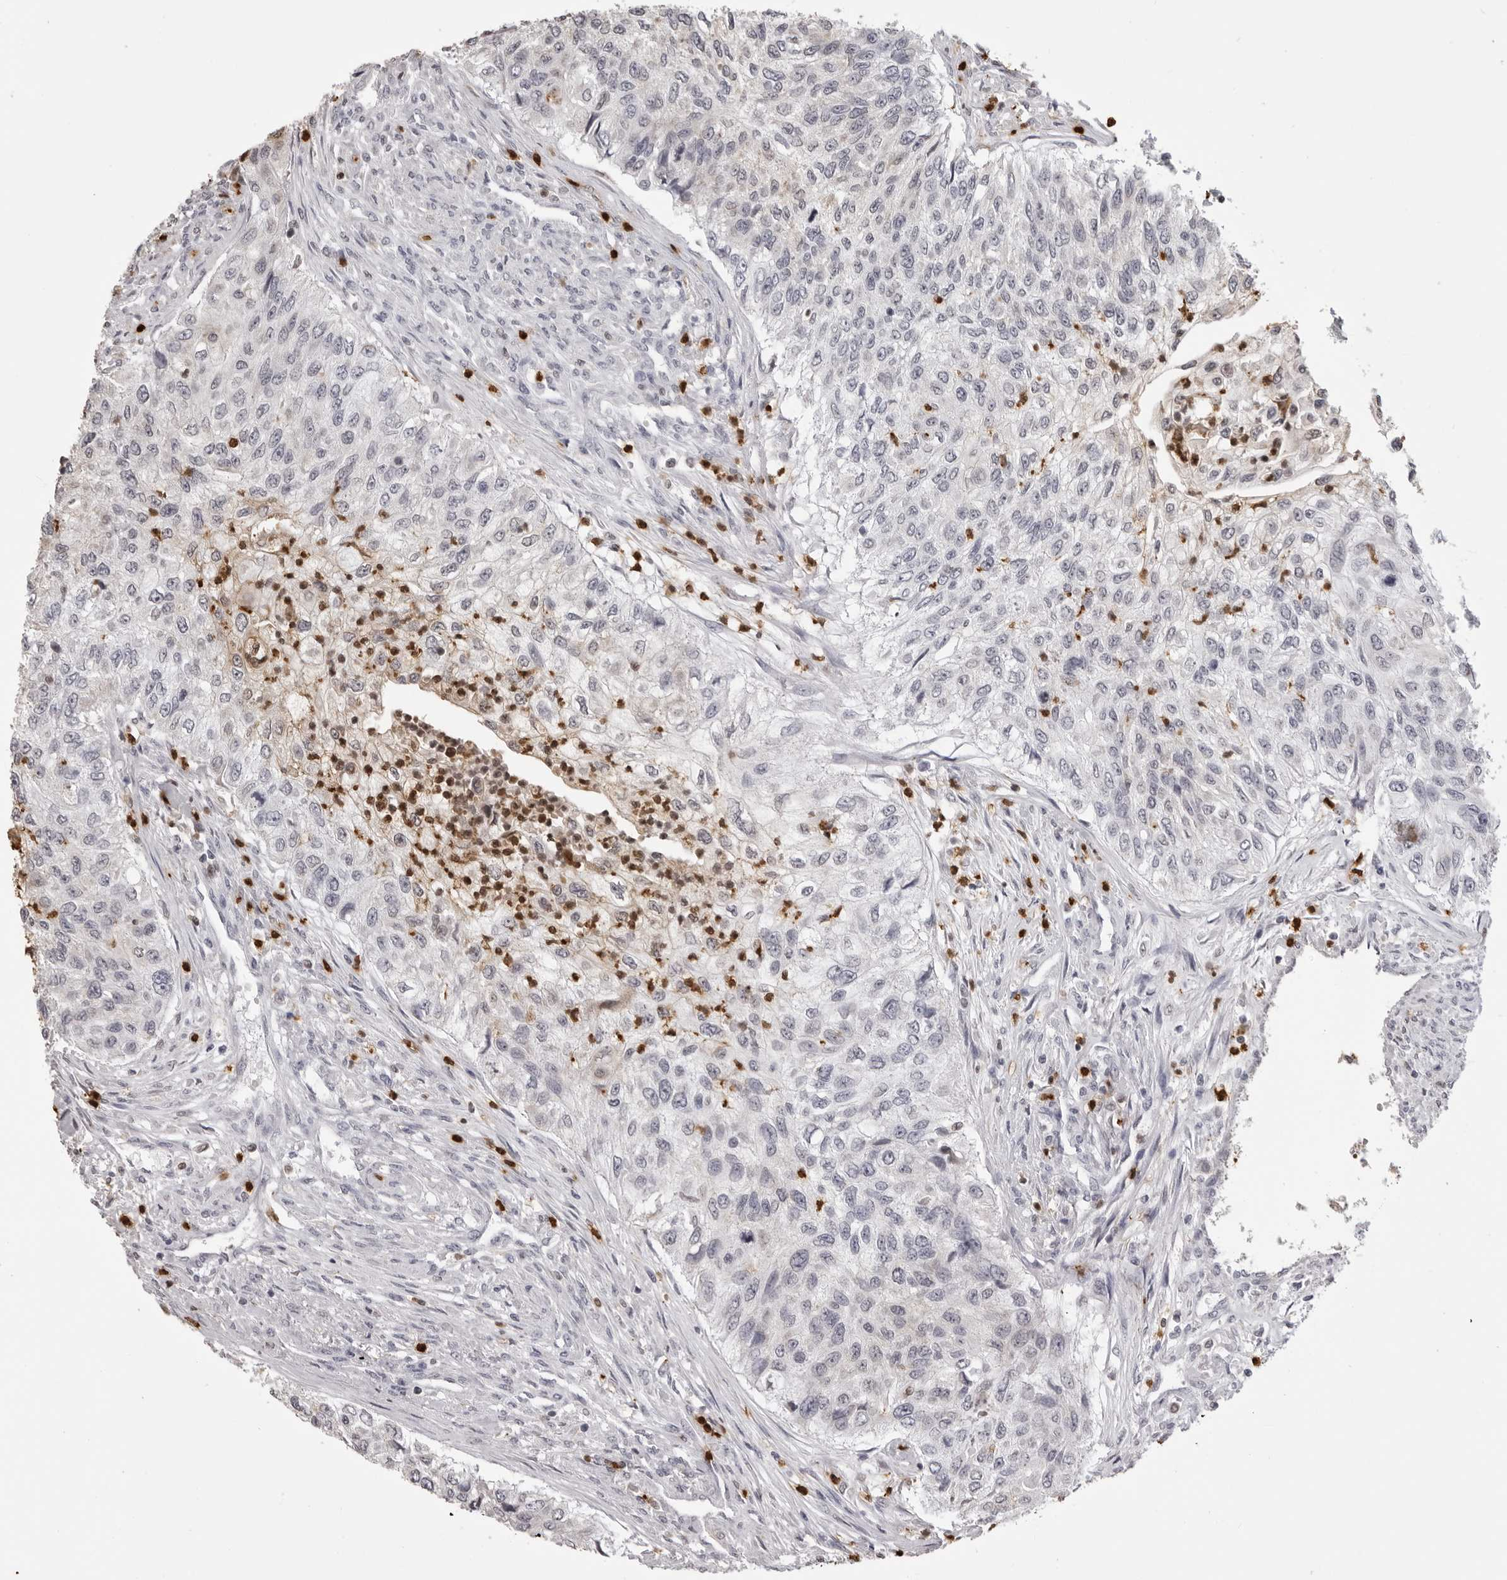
{"staining": {"intensity": "negative", "quantity": "none", "location": "none"}, "tissue": "urothelial cancer", "cell_type": "Tumor cells", "image_type": "cancer", "snomed": [{"axis": "morphology", "description": "Urothelial carcinoma, High grade"}, {"axis": "topography", "description": "Urinary bladder"}], "caption": "Urothelial cancer was stained to show a protein in brown. There is no significant positivity in tumor cells.", "gene": "IL31", "patient": {"sex": "female", "age": 60}}